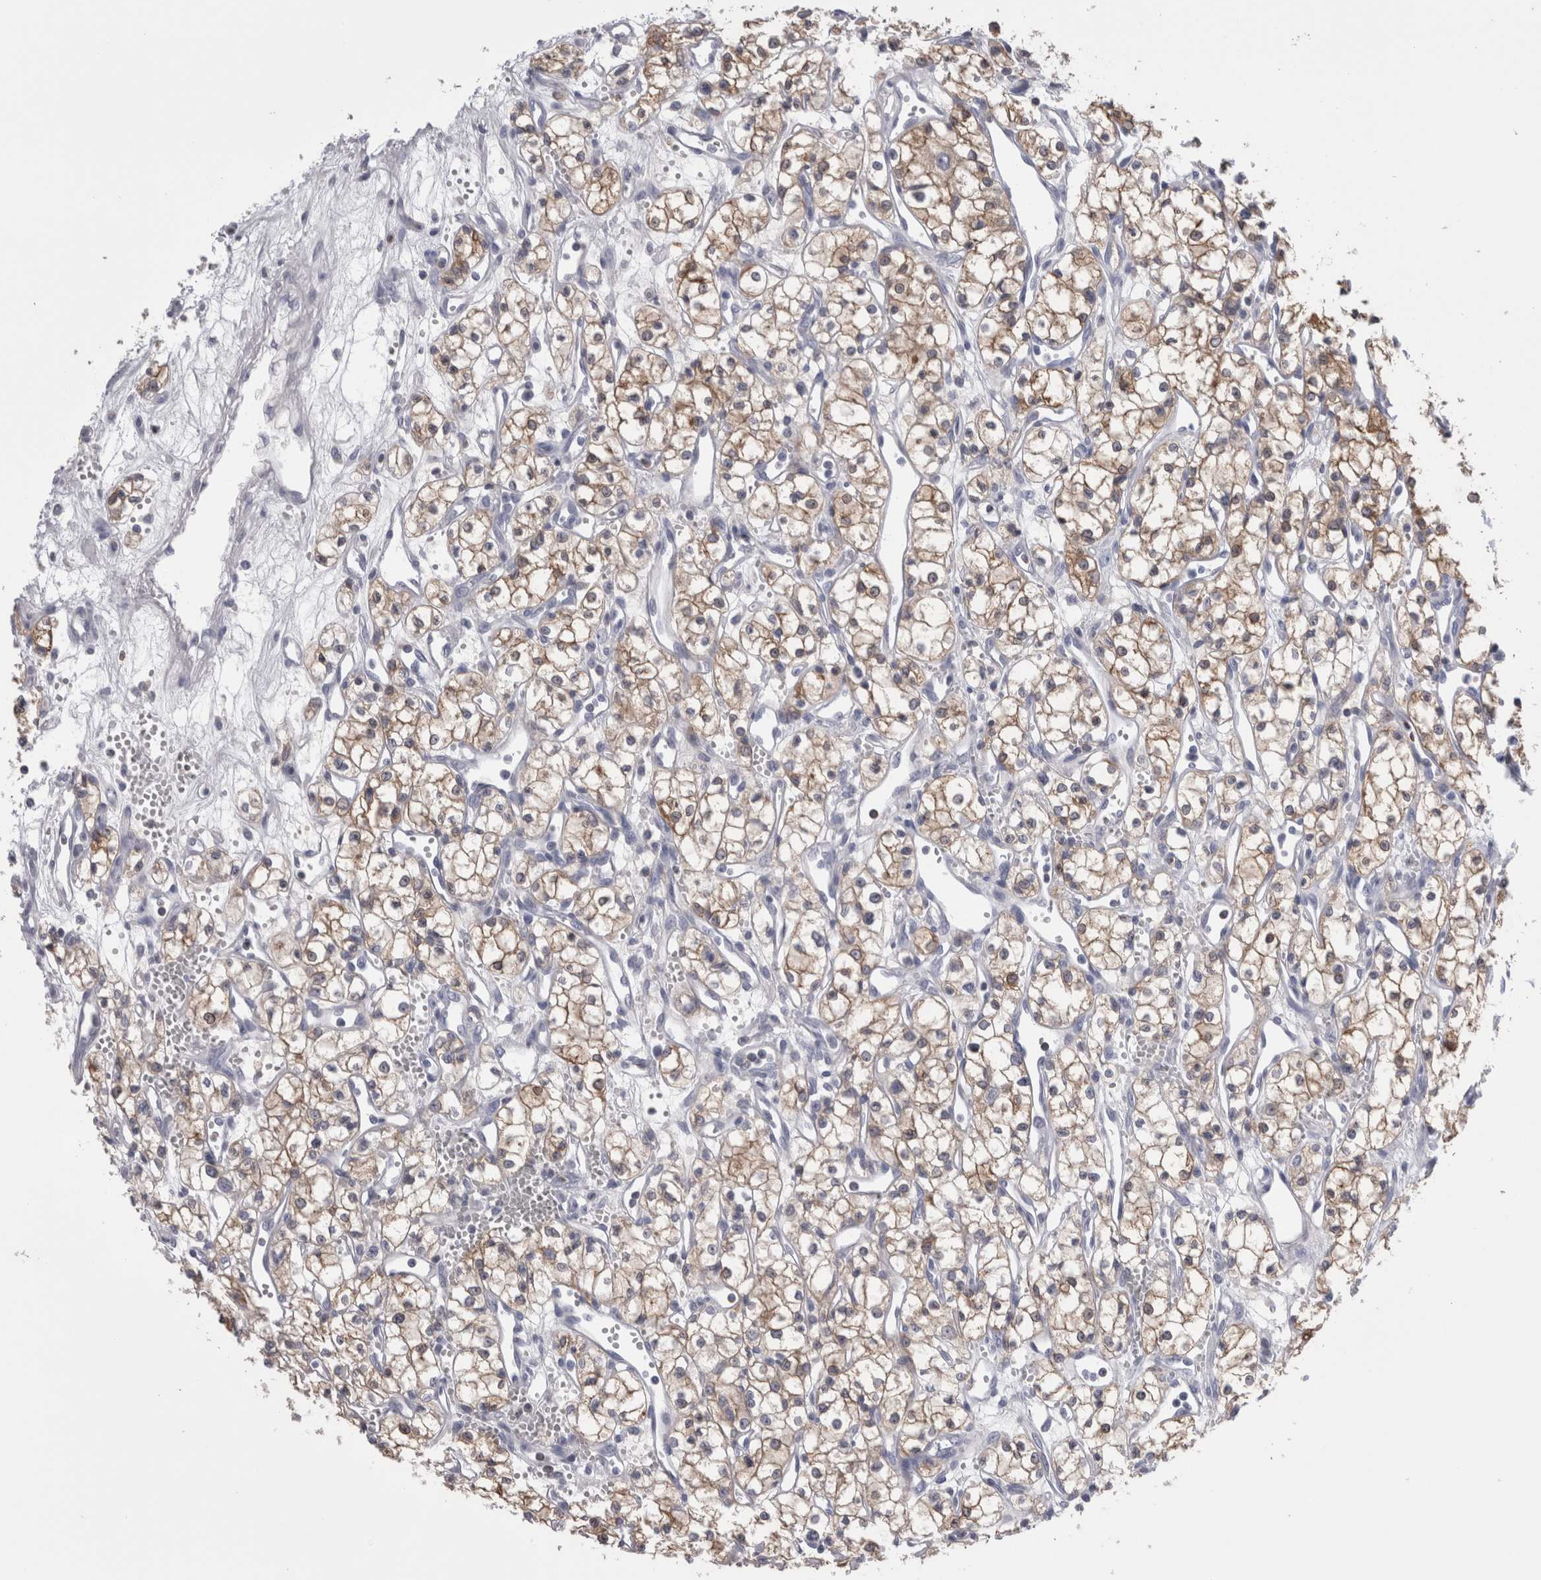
{"staining": {"intensity": "weak", "quantity": ">75%", "location": "cytoplasmic/membranous"}, "tissue": "renal cancer", "cell_type": "Tumor cells", "image_type": "cancer", "snomed": [{"axis": "morphology", "description": "Adenocarcinoma, NOS"}, {"axis": "topography", "description": "Kidney"}], "caption": "Adenocarcinoma (renal) tissue displays weak cytoplasmic/membranous expression in about >75% of tumor cells, visualized by immunohistochemistry. The protein of interest is stained brown, and the nuclei are stained in blue (DAB (3,3'-diaminobenzidine) IHC with brightfield microscopy, high magnification).", "gene": "DCTN6", "patient": {"sex": "male", "age": 59}}